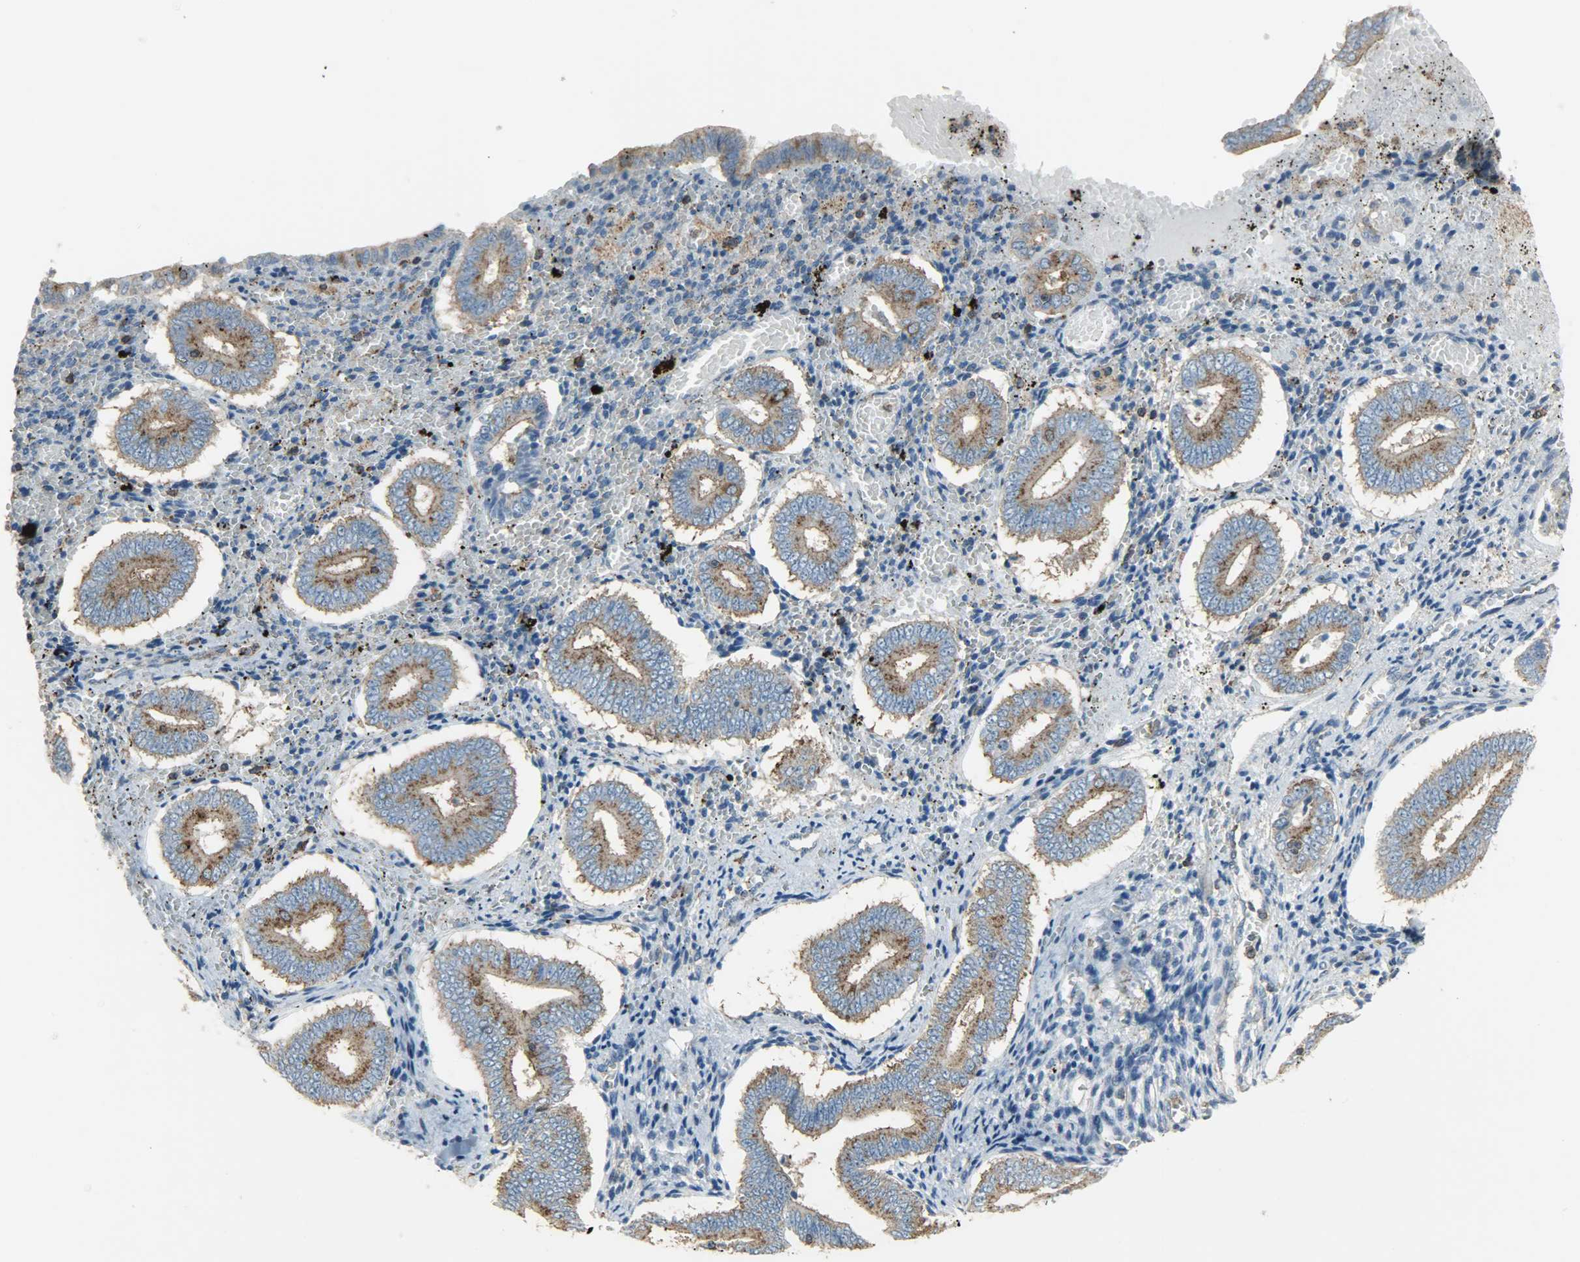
{"staining": {"intensity": "negative", "quantity": "none", "location": "none"}, "tissue": "endometrium", "cell_type": "Cells in endometrial stroma", "image_type": "normal", "snomed": [{"axis": "morphology", "description": "Normal tissue, NOS"}, {"axis": "topography", "description": "Endometrium"}], "caption": "Photomicrograph shows no significant protein positivity in cells in endometrial stroma of normal endometrium.", "gene": "DNAJA4", "patient": {"sex": "female", "age": 42}}